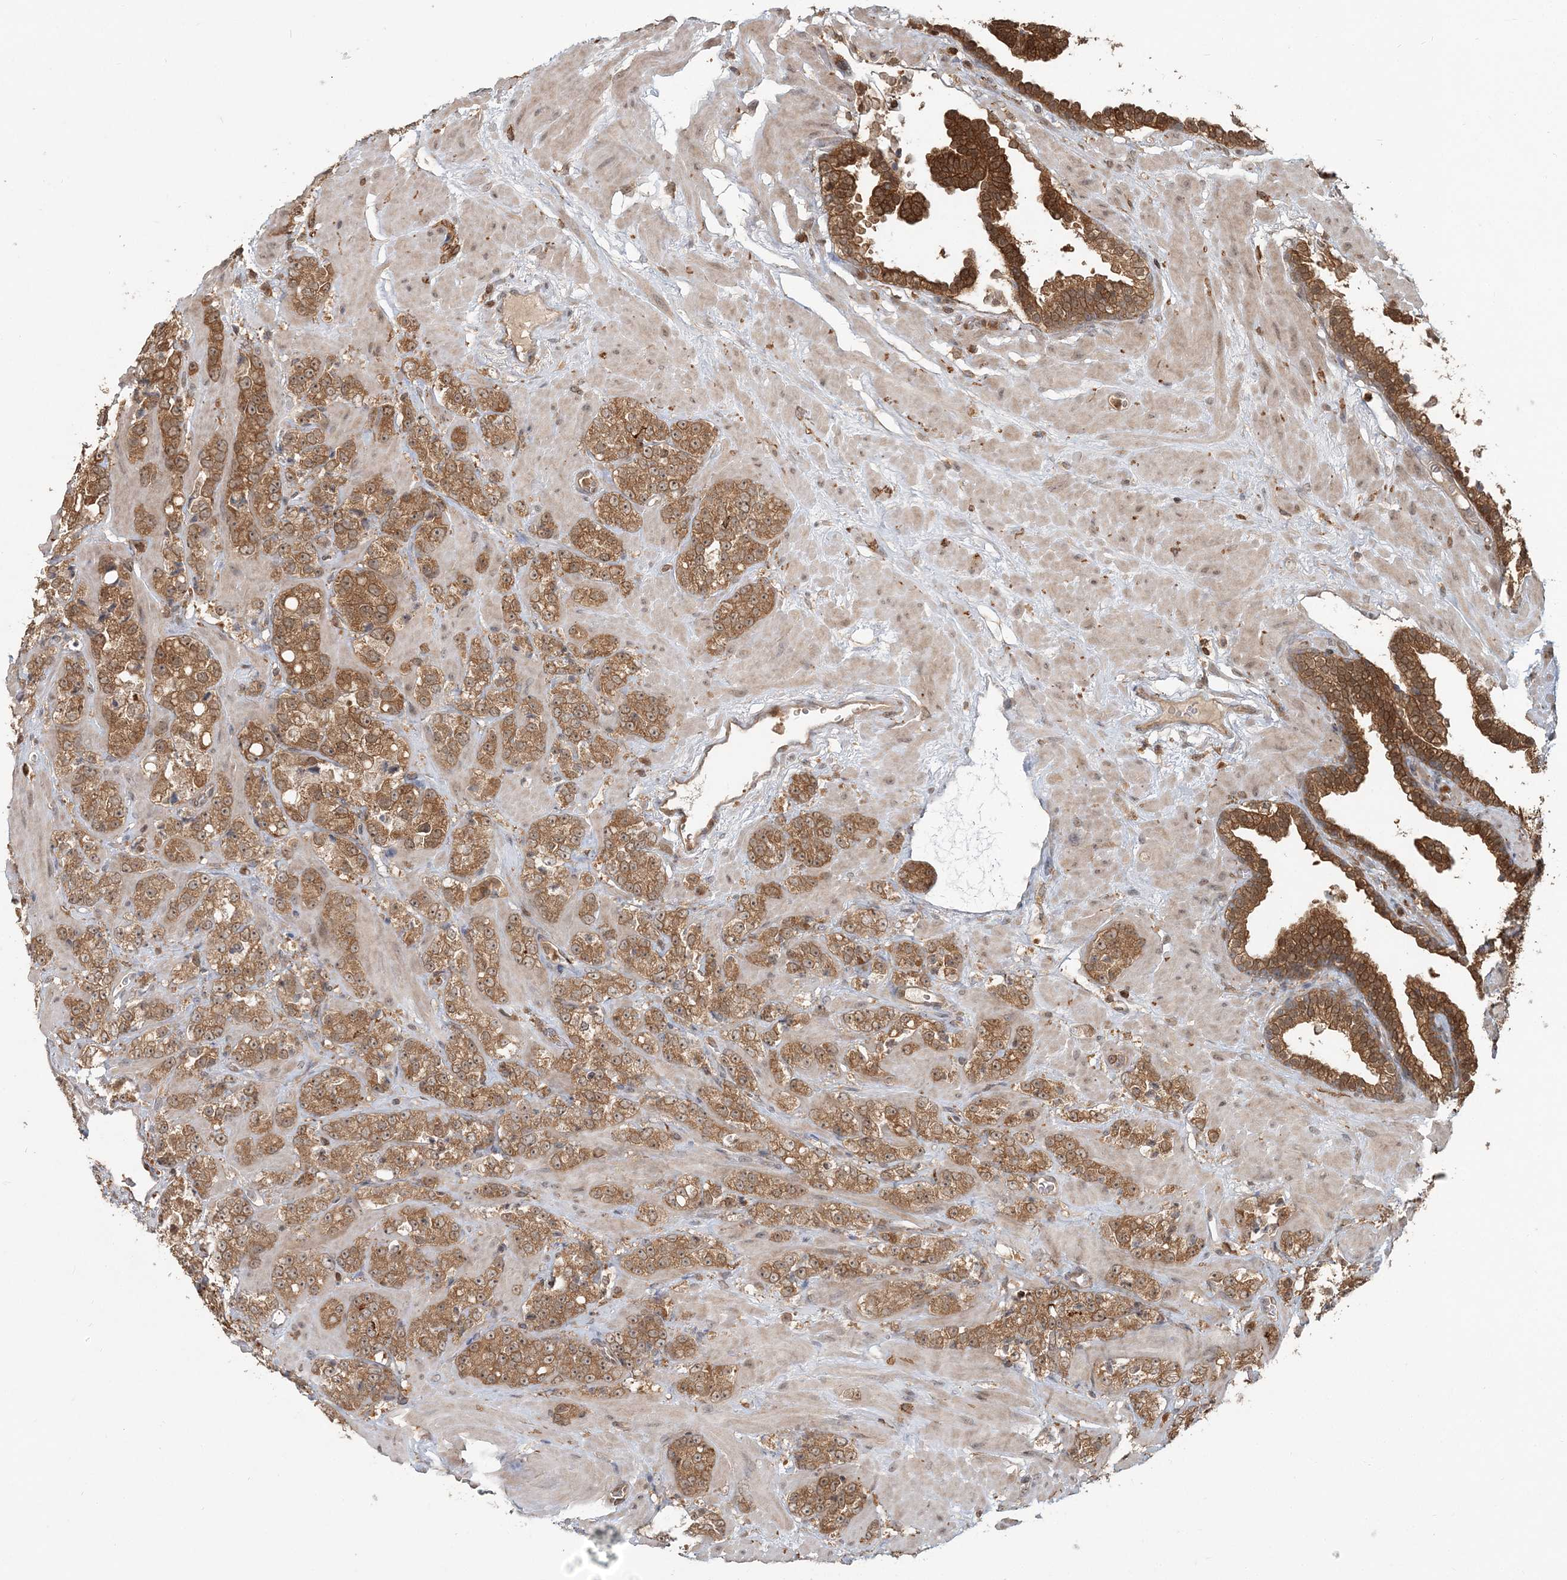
{"staining": {"intensity": "moderate", "quantity": ">75%", "location": "cytoplasmic/membranous,nuclear"}, "tissue": "prostate cancer", "cell_type": "Tumor cells", "image_type": "cancer", "snomed": [{"axis": "morphology", "description": "Adenocarcinoma, High grade"}, {"axis": "topography", "description": "Prostate"}], "caption": "The image exhibits a brown stain indicating the presence of a protein in the cytoplasmic/membranous and nuclear of tumor cells in prostate cancer.", "gene": "CAB39", "patient": {"sex": "male", "age": 64}}